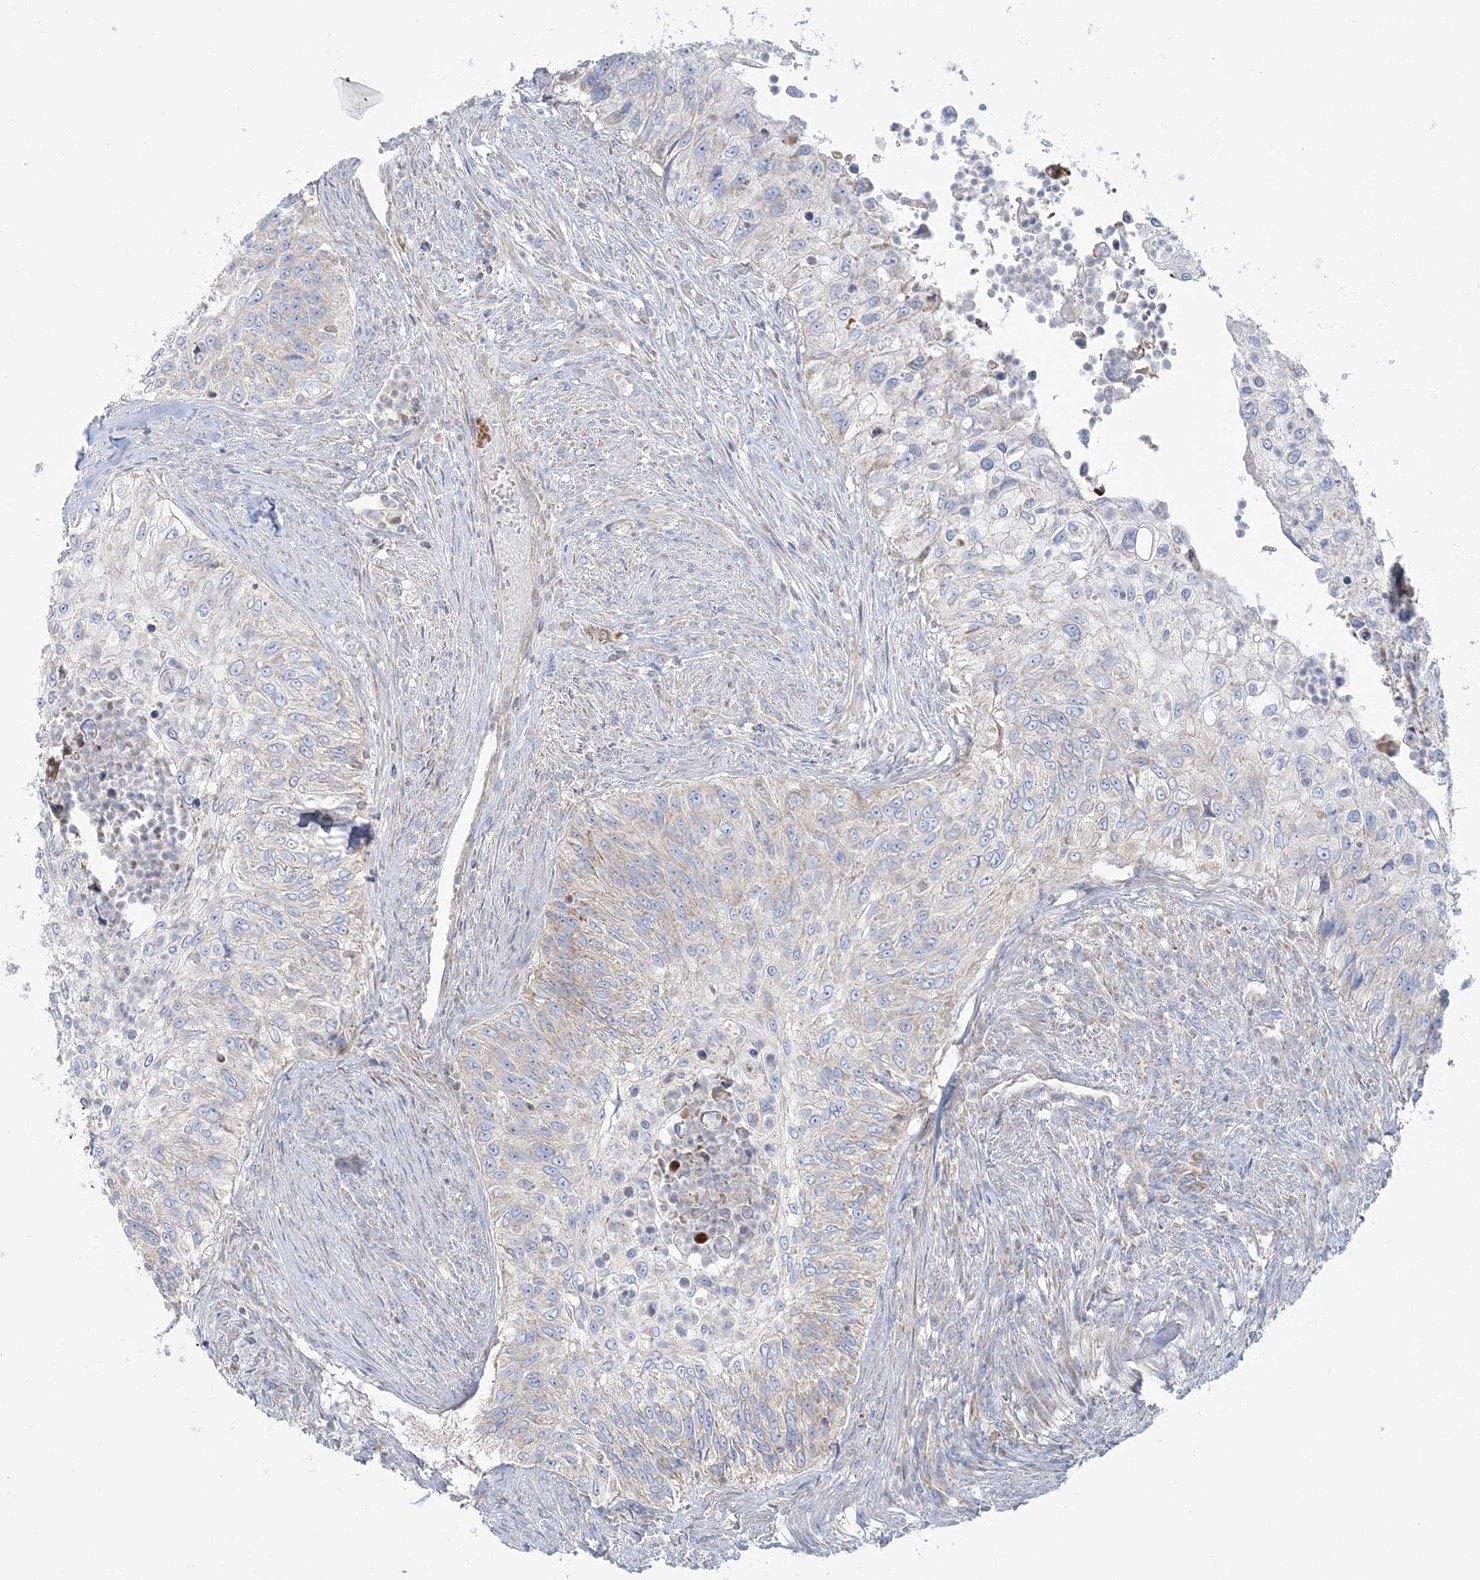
{"staining": {"intensity": "negative", "quantity": "none", "location": "none"}, "tissue": "urothelial cancer", "cell_type": "Tumor cells", "image_type": "cancer", "snomed": [{"axis": "morphology", "description": "Urothelial carcinoma, High grade"}, {"axis": "topography", "description": "Urinary bladder"}], "caption": "Tumor cells show no significant expression in urothelial carcinoma (high-grade).", "gene": "TBC1D14", "patient": {"sex": "female", "age": 60}}